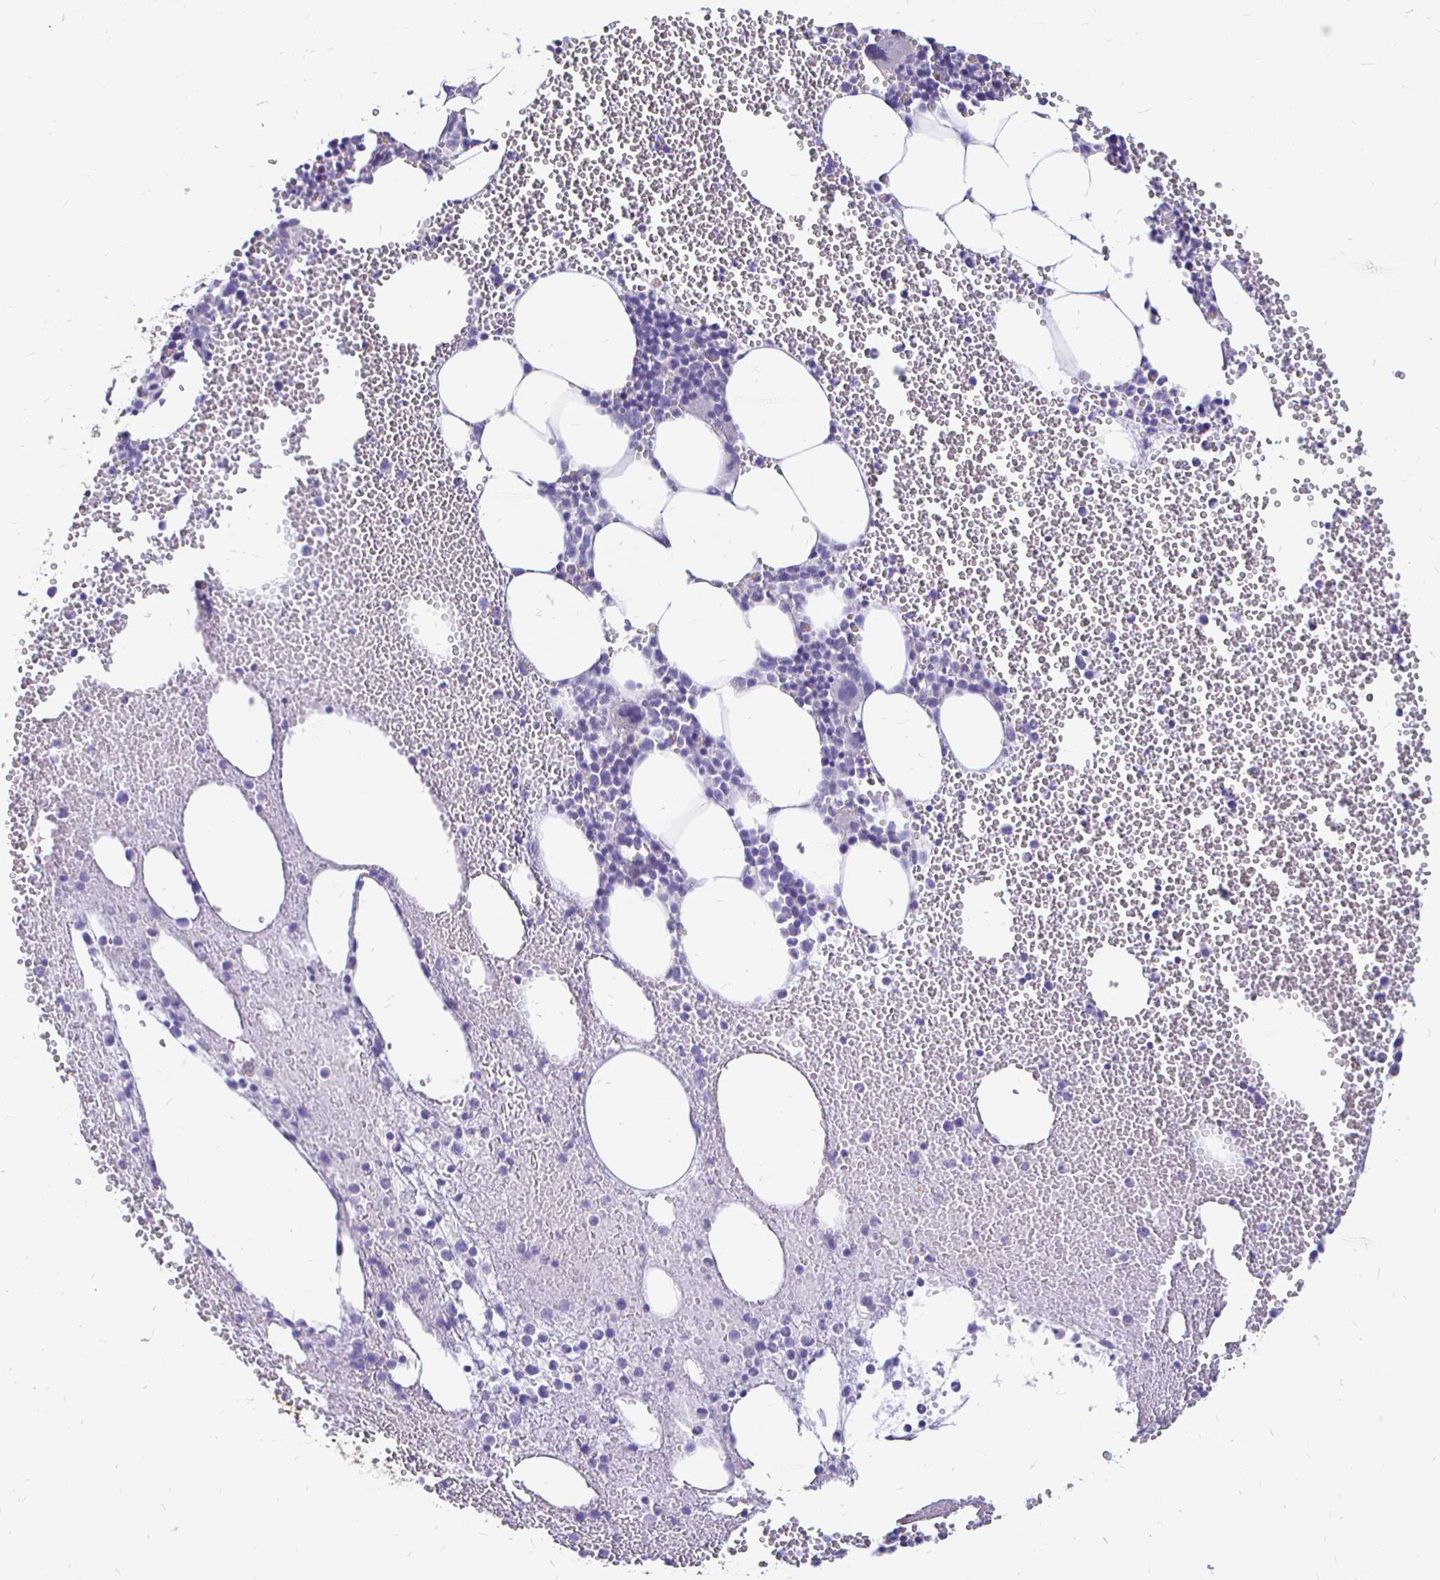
{"staining": {"intensity": "negative", "quantity": "none", "location": "none"}, "tissue": "bone marrow", "cell_type": "Hematopoietic cells", "image_type": "normal", "snomed": [{"axis": "morphology", "description": "Normal tissue, NOS"}, {"axis": "topography", "description": "Bone marrow"}], "caption": "Immunohistochemistry histopathology image of benign human bone marrow stained for a protein (brown), which displays no expression in hematopoietic cells.", "gene": "NECAB1", "patient": {"sex": "female", "age": 80}}